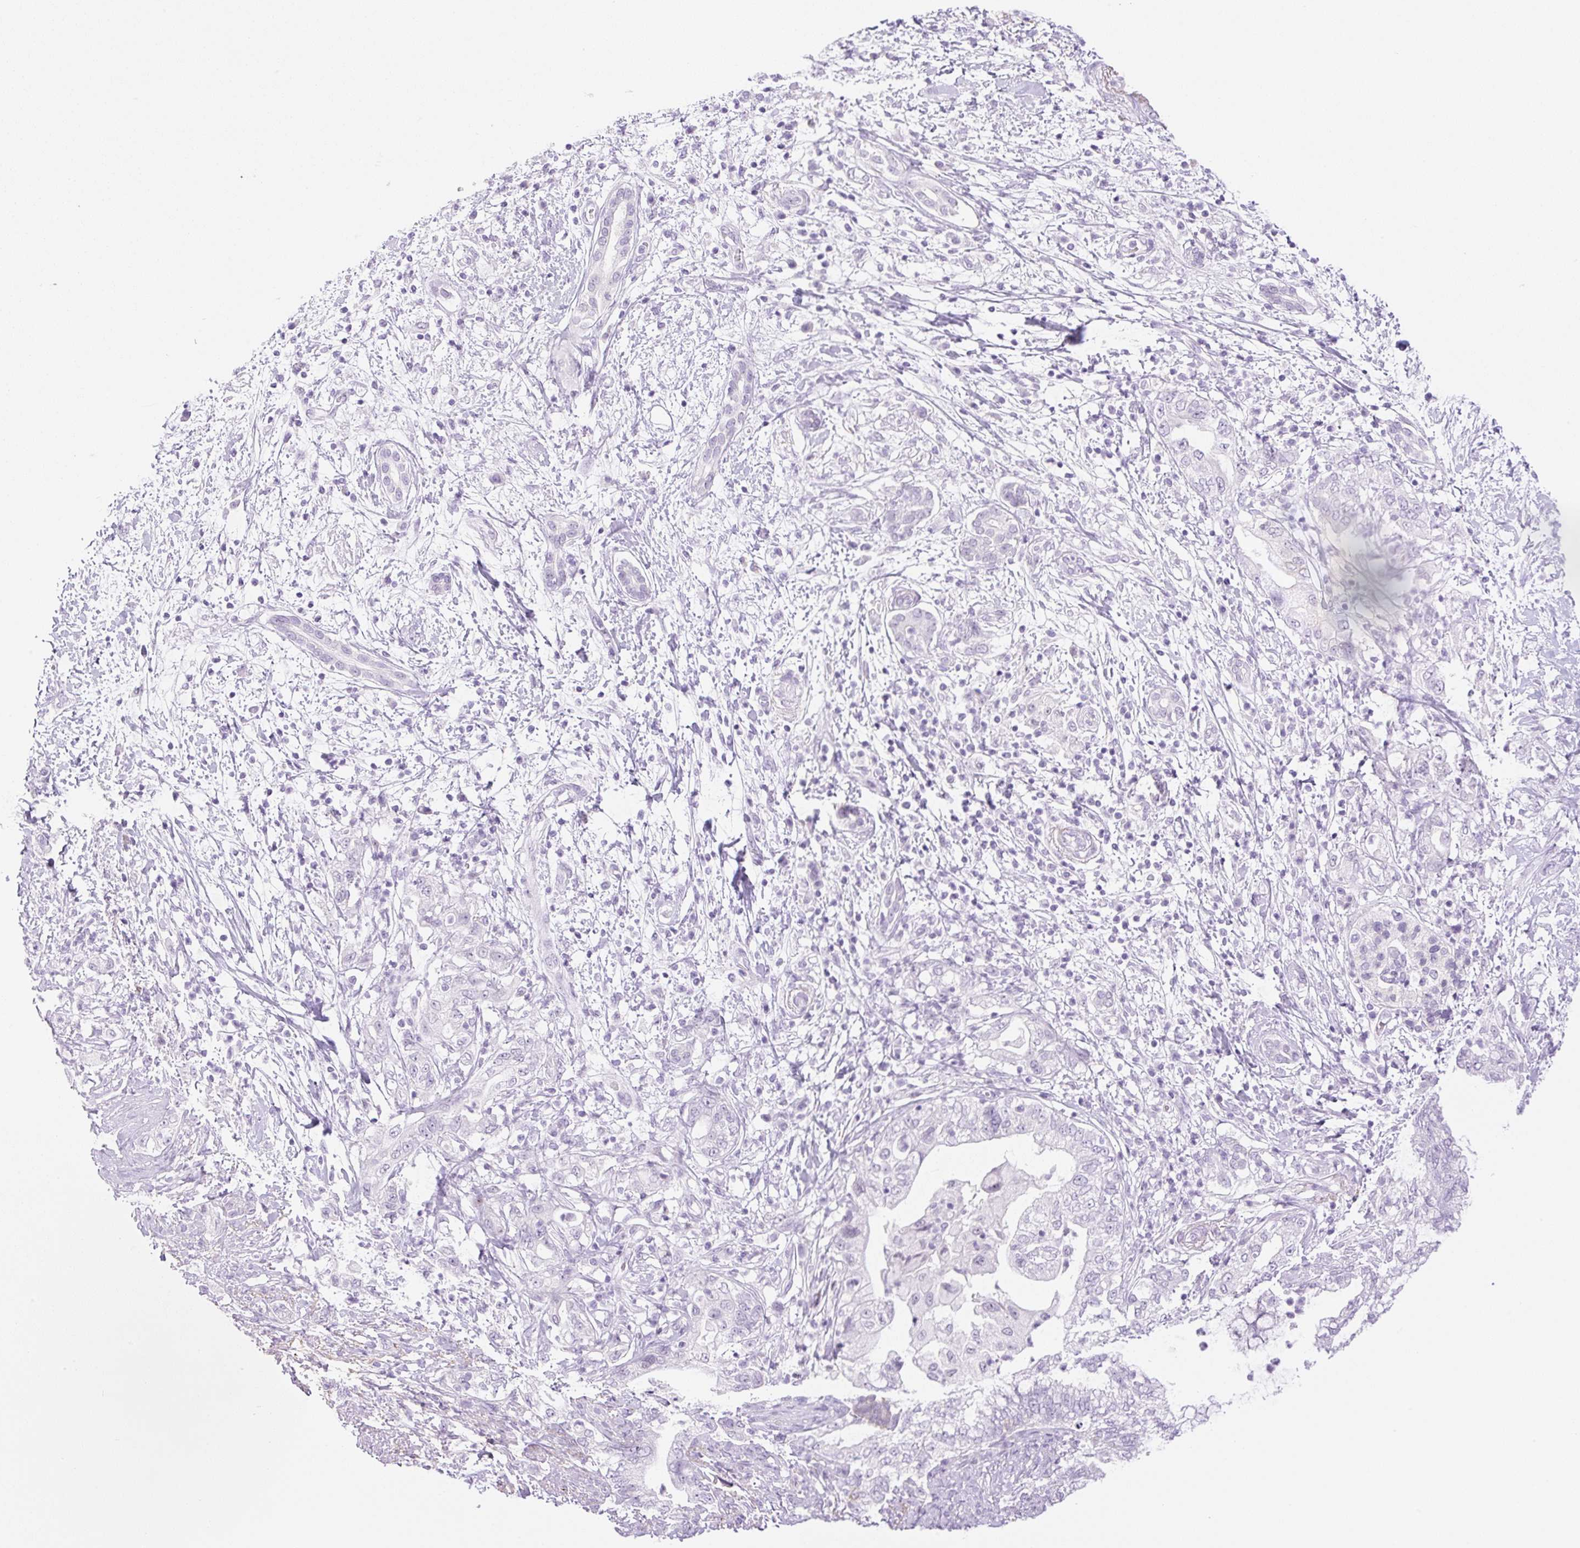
{"staining": {"intensity": "negative", "quantity": "none", "location": "none"}, "tissue": "pancreatic cancer", "cell_type": "Tumor cells", "image_type": "cancer", "snomed": [{"axis": "morphology", "description": "Adenocarcinoma, NOS"}, {"axis": "topography", "description": "Pancreas"}], "caption": "A high-resolution photomicrograph shows immunohistochemistry staining of adenocarcinoma (pancreatic), which displays no significant positivity in tumor cells.", "gene": "SP140L", "patient": {"sex": "female", "age": 73}}